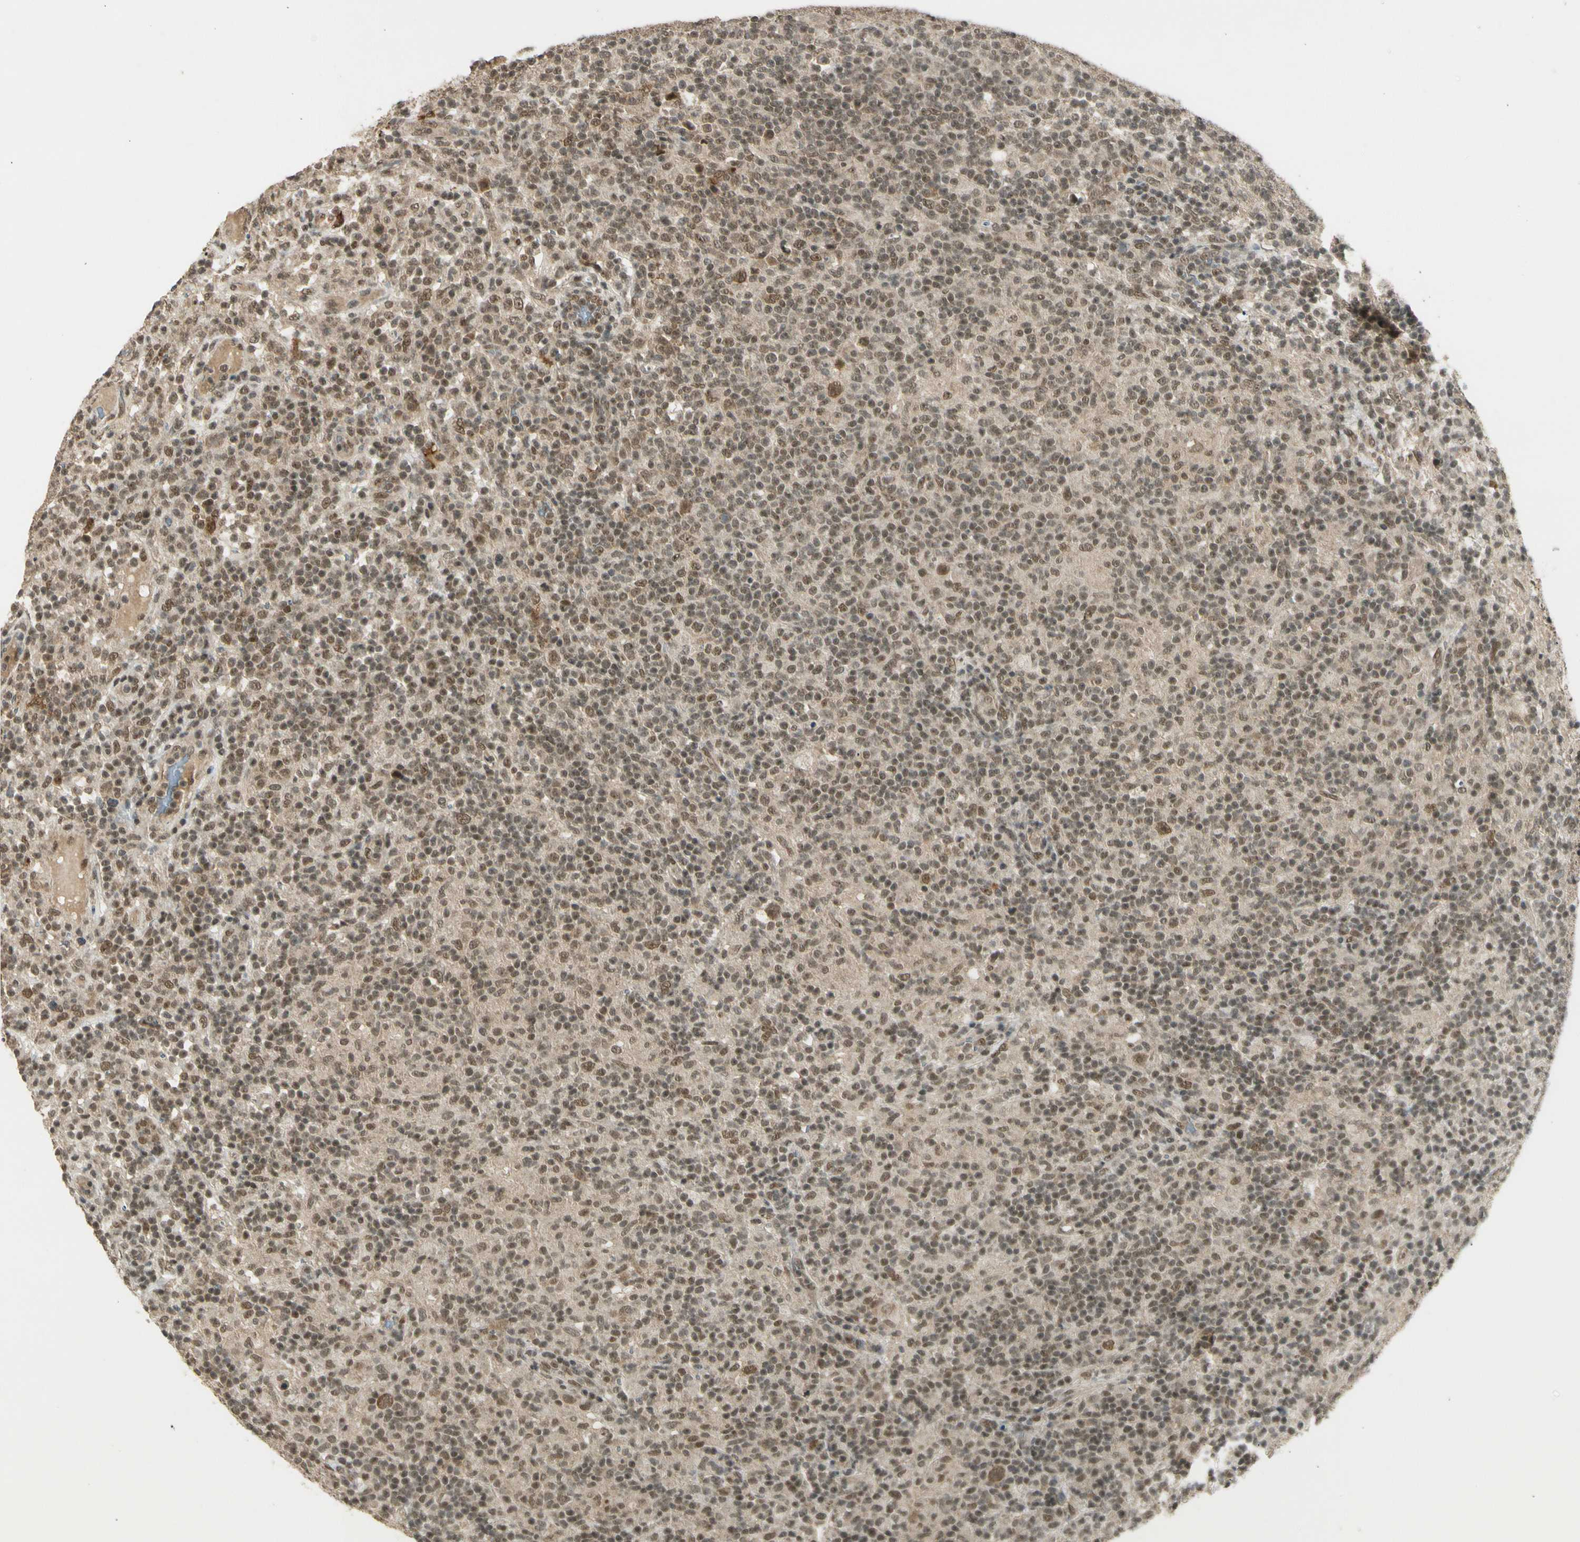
{"staining": {"intensity": "moderate", "quantity": ">75%", "location": "cytoplasmic/membranous,nuclear"}, "tissue": "lymphoma", "cell_type": "Tumor cells", "image_type": "cancer", "snomed": [{"axis": "morphology", "description": "Hodgkin's disease, NOS"}, {"axis": "topography", "description": "Lymph node"}], "caption": "Lymphoma was stained to show a protein in brown. There is medium levels of moderate cytoplasmic/membranous and nuclear expression in approximately >75% of tumor cells. Nuclei are stained in blue.", "gene": "ZNF135", "patient": {"sex": "male", "age": 70}}